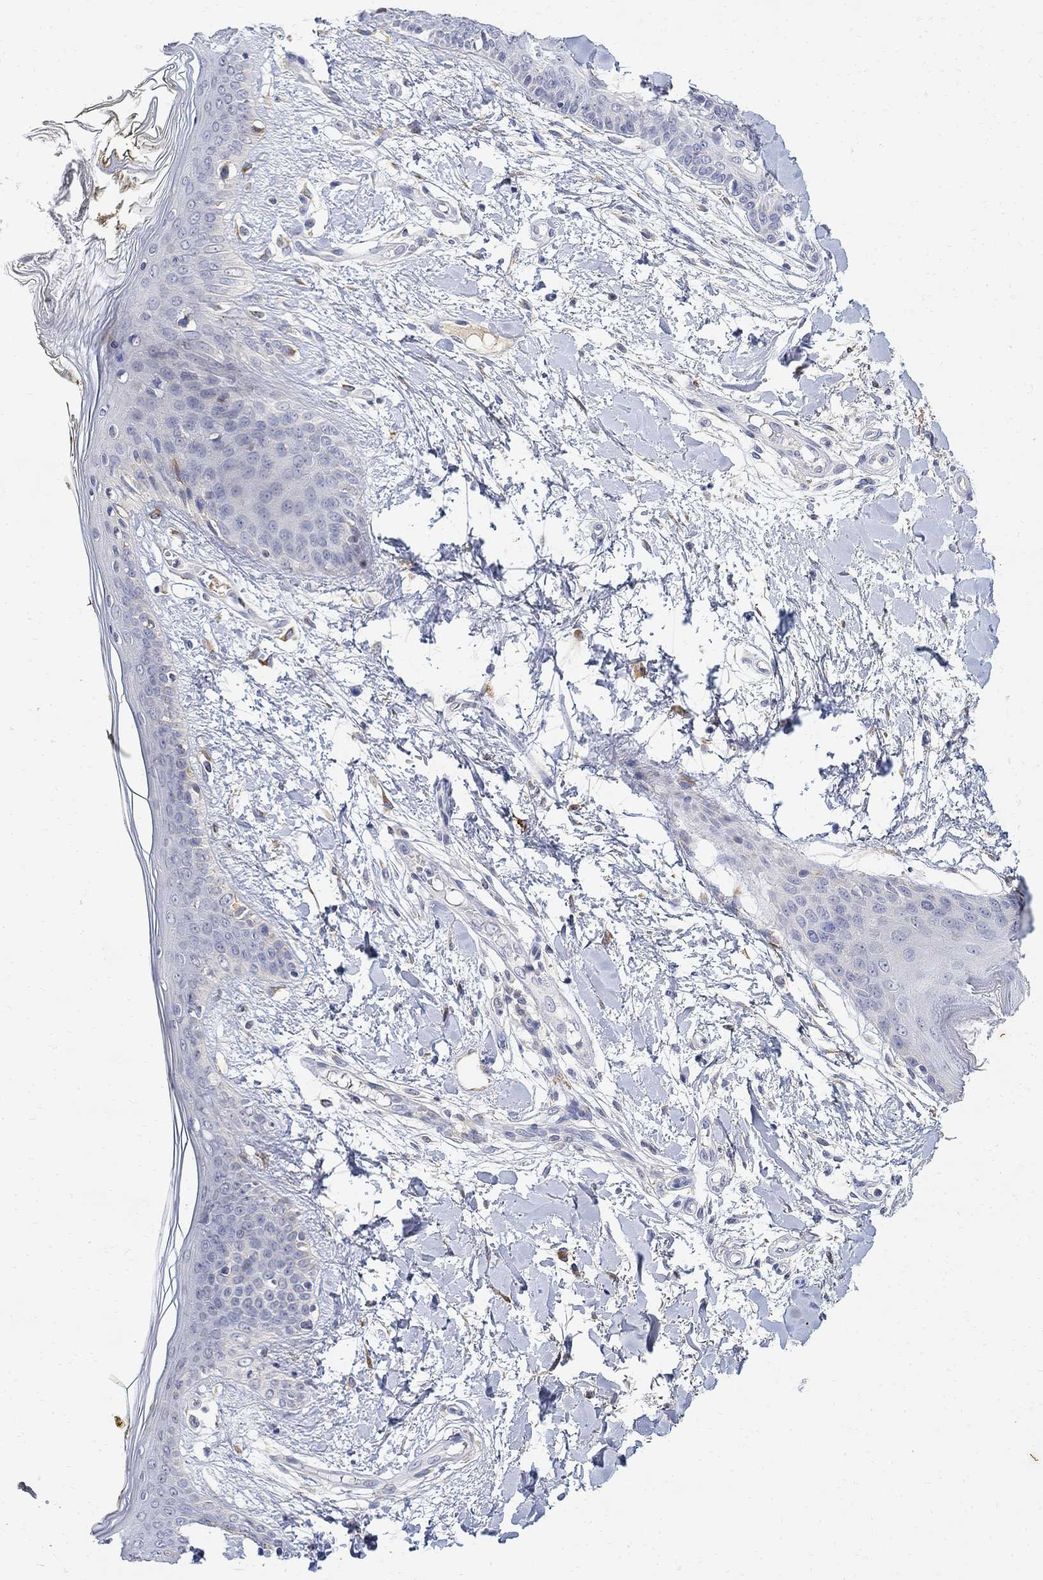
{"staining": {"intensity": "negative", "quantity": "none", "location": "none"}, "tissue": "skin", "cell_type": "Fibroblasts", "image_type": "normal", "snomed": [{"axis": "morphology", "description": "Normal tissue, NOS"}, {"axis": "topography", "description": "Skin"}], "caption": "Immunohistochemical staining of unremarkable skin exhibits no significant expression in fibroblasts.", "gene": "FNDC5", "patient": {"sex": "female", "age": 34}}